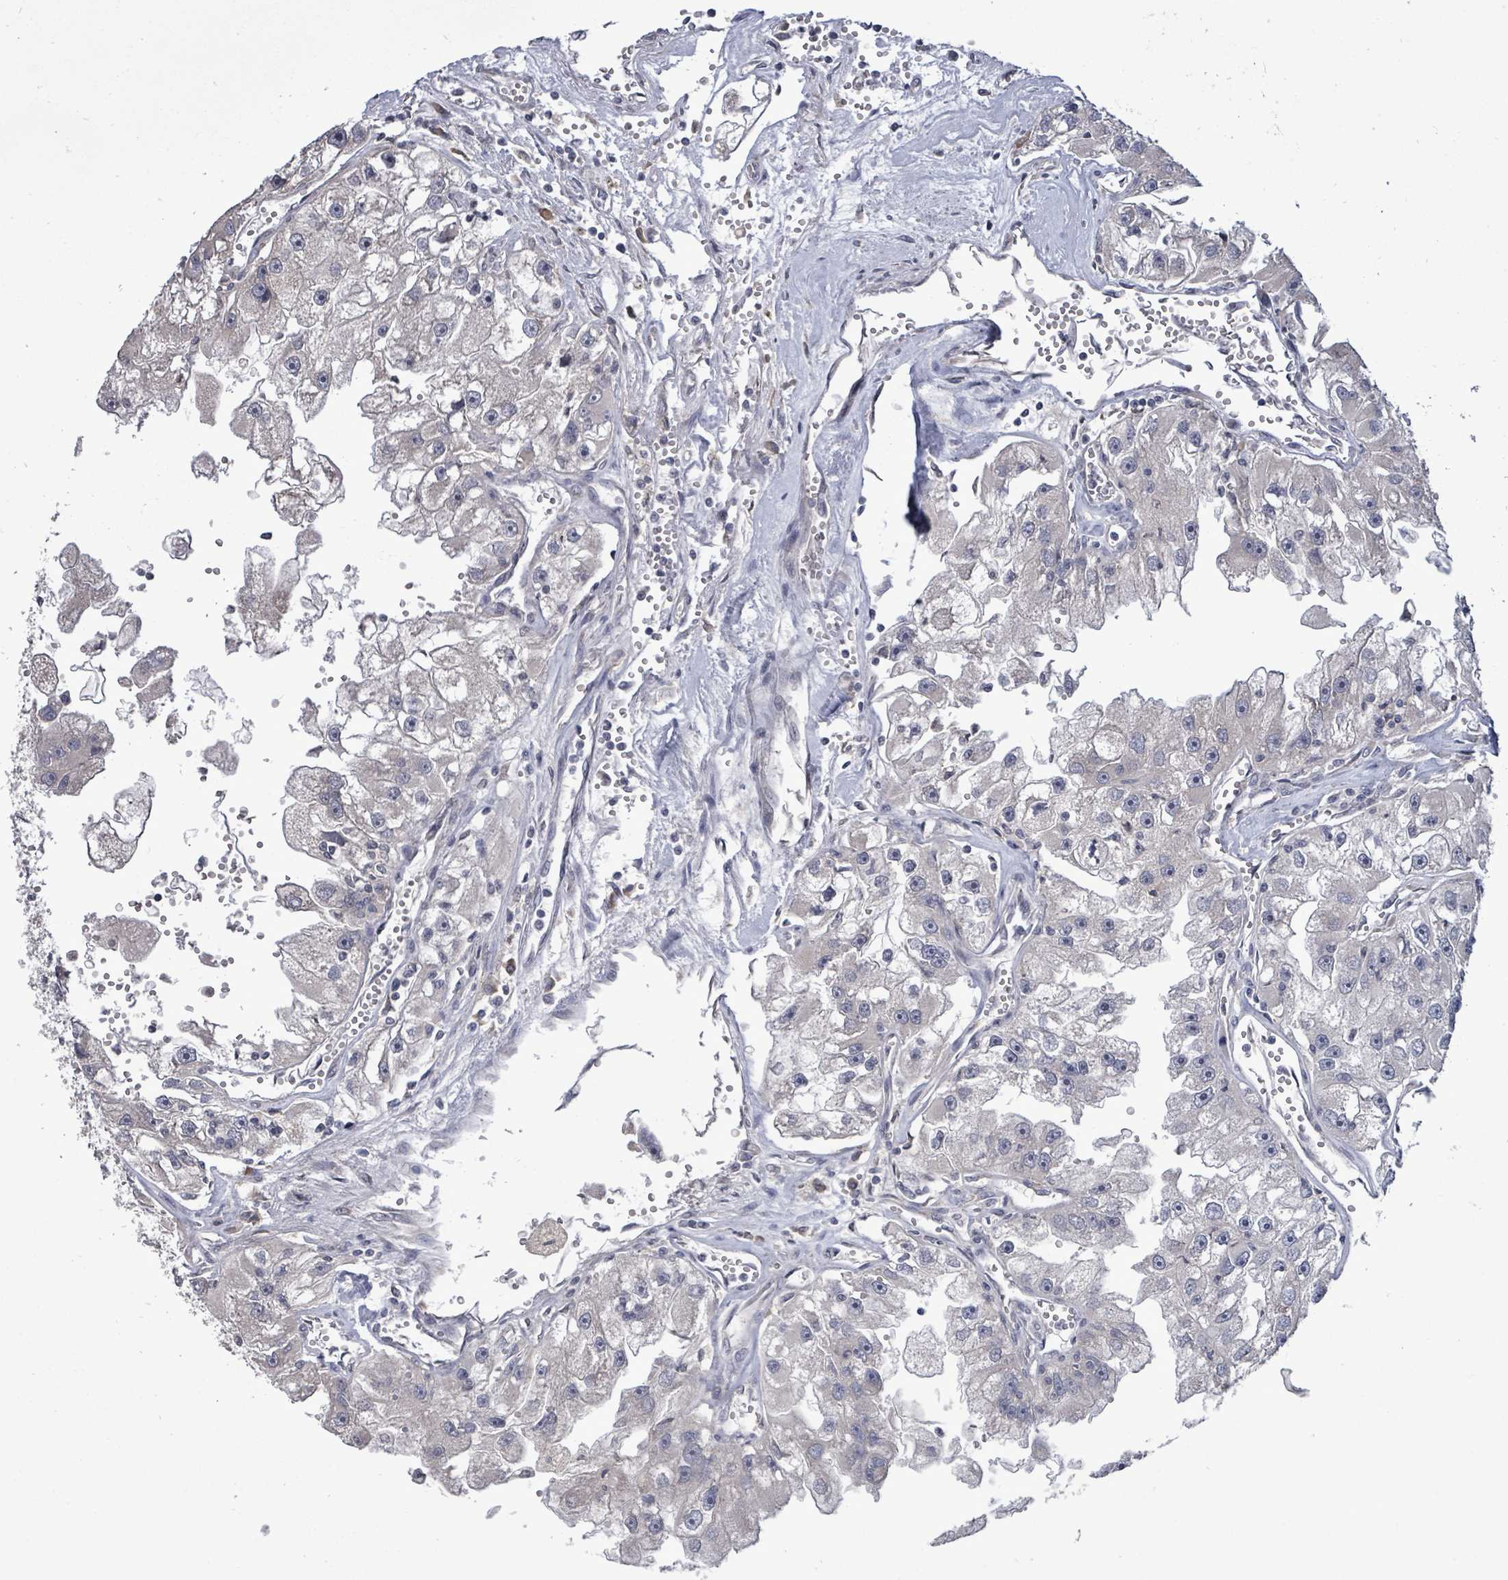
{"staining": {"intensity": "negative", "quantity": "none", "location": "none"}, "tissue": "renal cancer", "cell_type": "Tumor cells", "image_type": "cancer", "snomed": [{"axis": "morphology", "description": "Adenocarcinoma, NOS"}, {"axis": "topography", "description": "Kidney"}], "caption": "The photomicrograph displays no staining of tumor cells in renal cancer (adenocarcinoma).", "gene": "POMGNT2", "patient": {"sex": "male", "age": 63}}